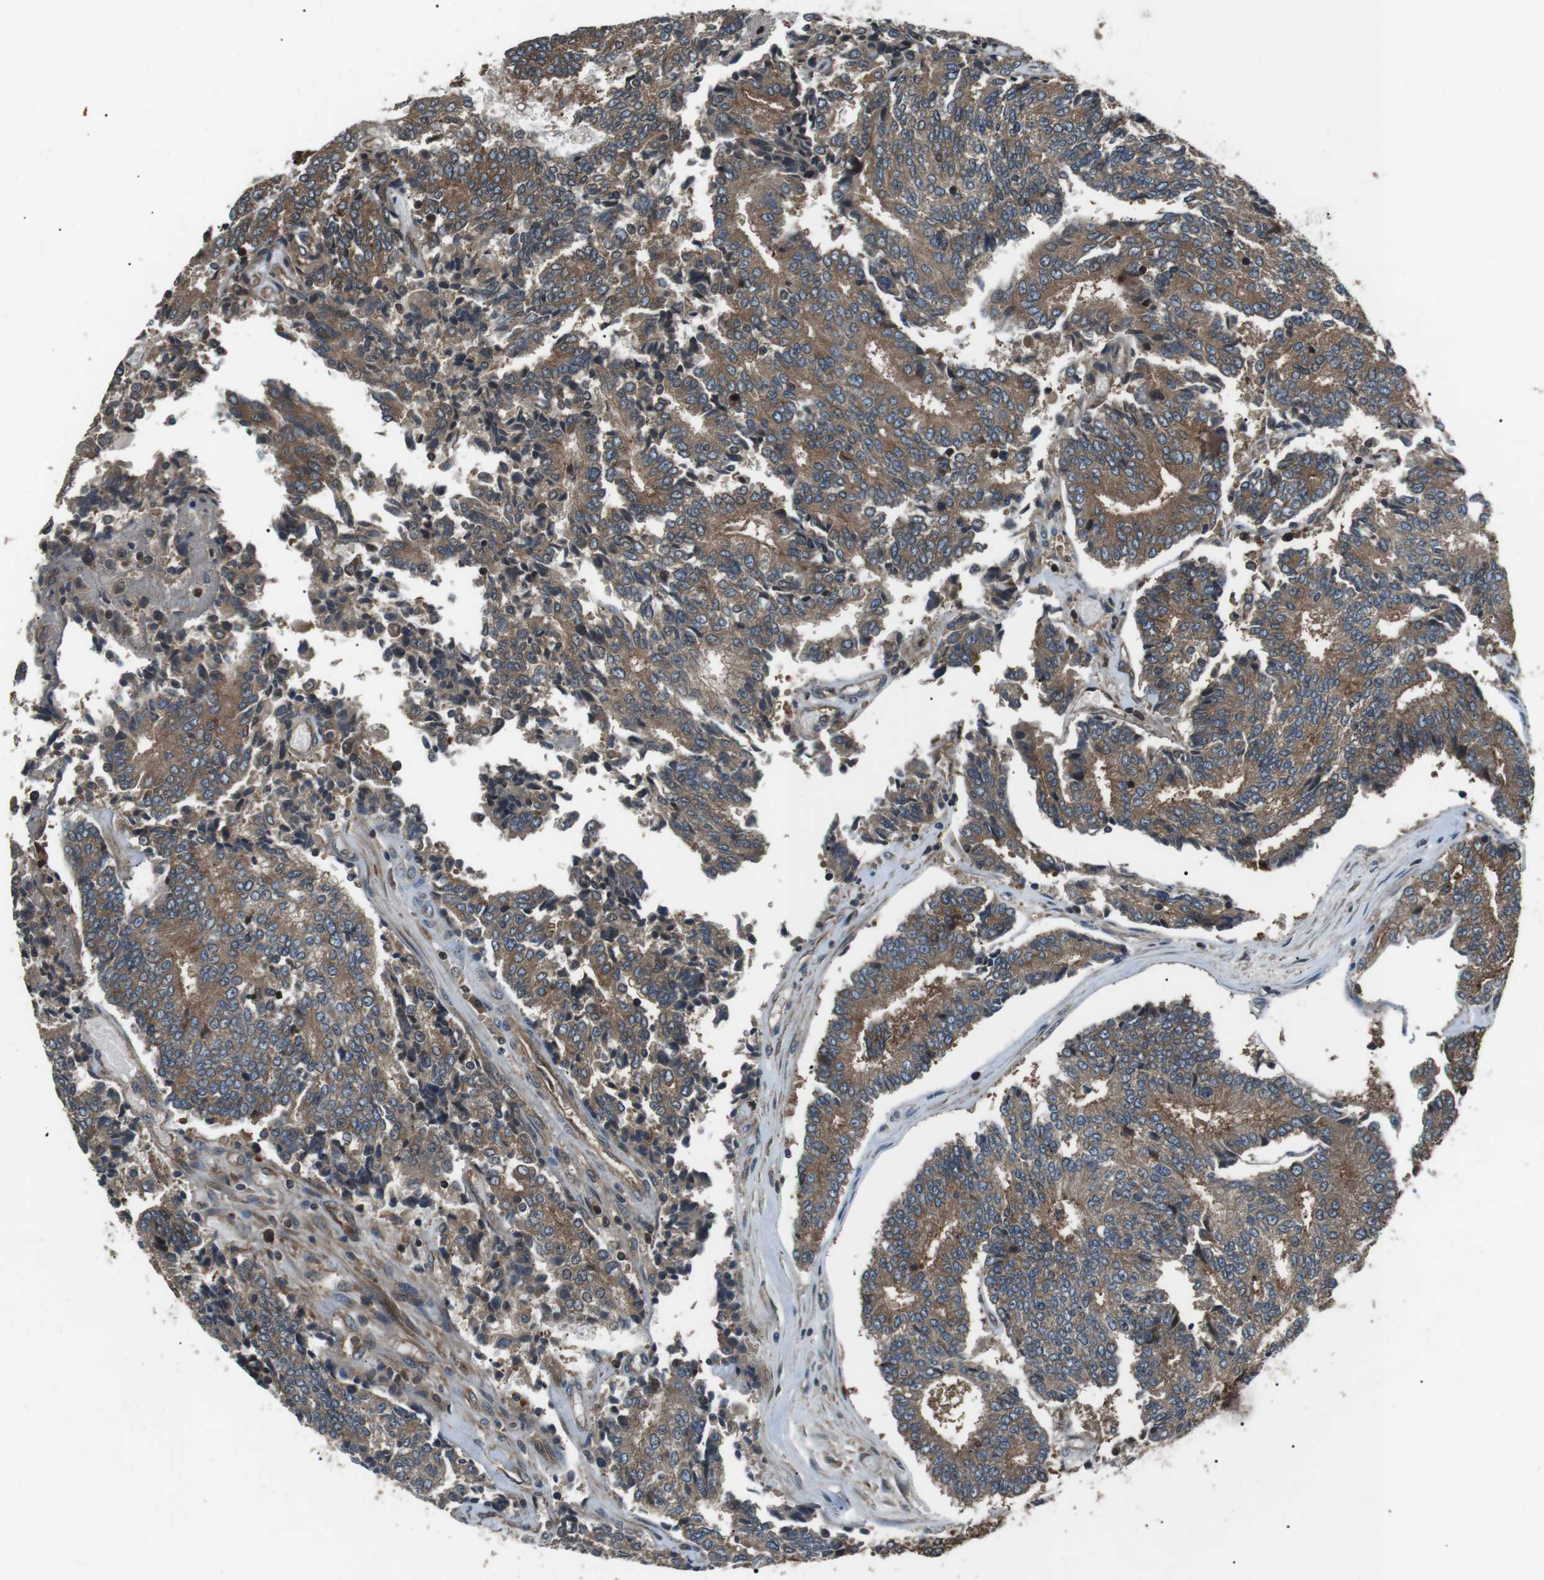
{"staining": {"intensity": "moderate", "quantity": ">75%", "location": "cytoplasmic/membranous"}, "tissue": "prostate cancer", "cell_type": "Tumor cells", "image_type": "cancer", "snomed": [{"axis": "morphology", "description": "Normal tissue, NOS"}, {"axis": "morphology", "description": "Adenocarcinoma, High grade"}, {"axis": "topography", "description": "Prostate"}, {"axis": "topography", "description": "Seminal veicle"}], "caption": "High-magnification brightfield microscopy of adenocarcinoma (high-grade) (prostate) stained with DAB (3,3'-diaminobenzidine) (brown) and counterstained with hematoxylin (blue). tumor cells exhibit moderate cytoplasmic/membranous positivity is identified in approximately>75% of cells.", "gene": "GPR161", "patient": {"sex": "male", "age": 55}}